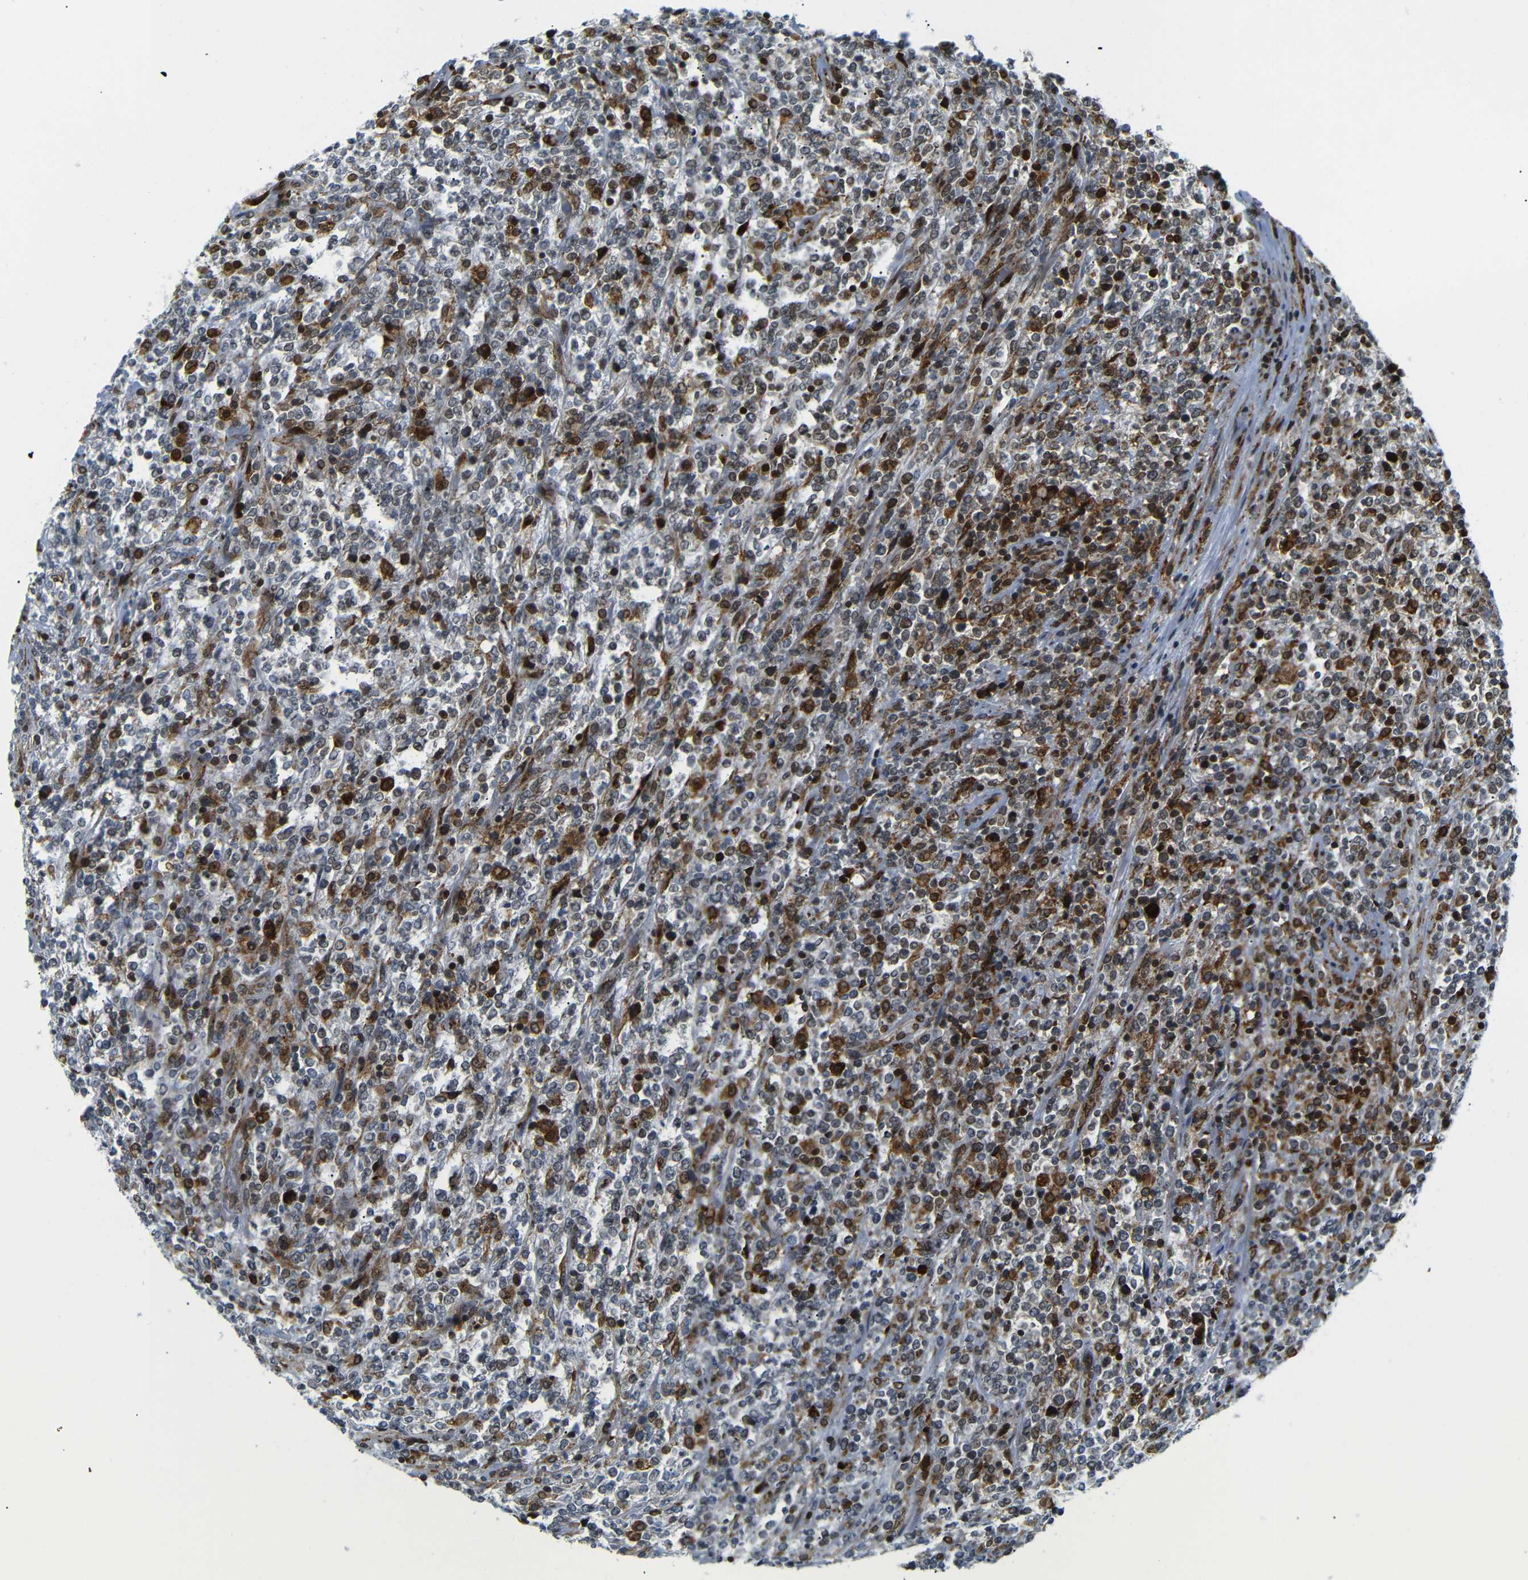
{"staining": {"intensity": "strong", "quantity": "<25%", "location": "nuclear"}, "tissue": "lymphoma", "cell_type": "Tumor cells", "image_type": "cancer", "snomed": [{"axis": "morphology", "description": "Malignant lymphoma, non-Hodgkin's type, High grade"}, {"axis": "topography", "description": "Soft tissue"}], "caption": "The micrograph displays immunohistochemical staining of lymphoma. There is strong nuclear staining is seen in about <25% of tumor cells. Ihc stains the protein in brown and the nuclei are stained blue.", "gene": "SPCS2", "patient": {"sex": "male", "age": 18}}